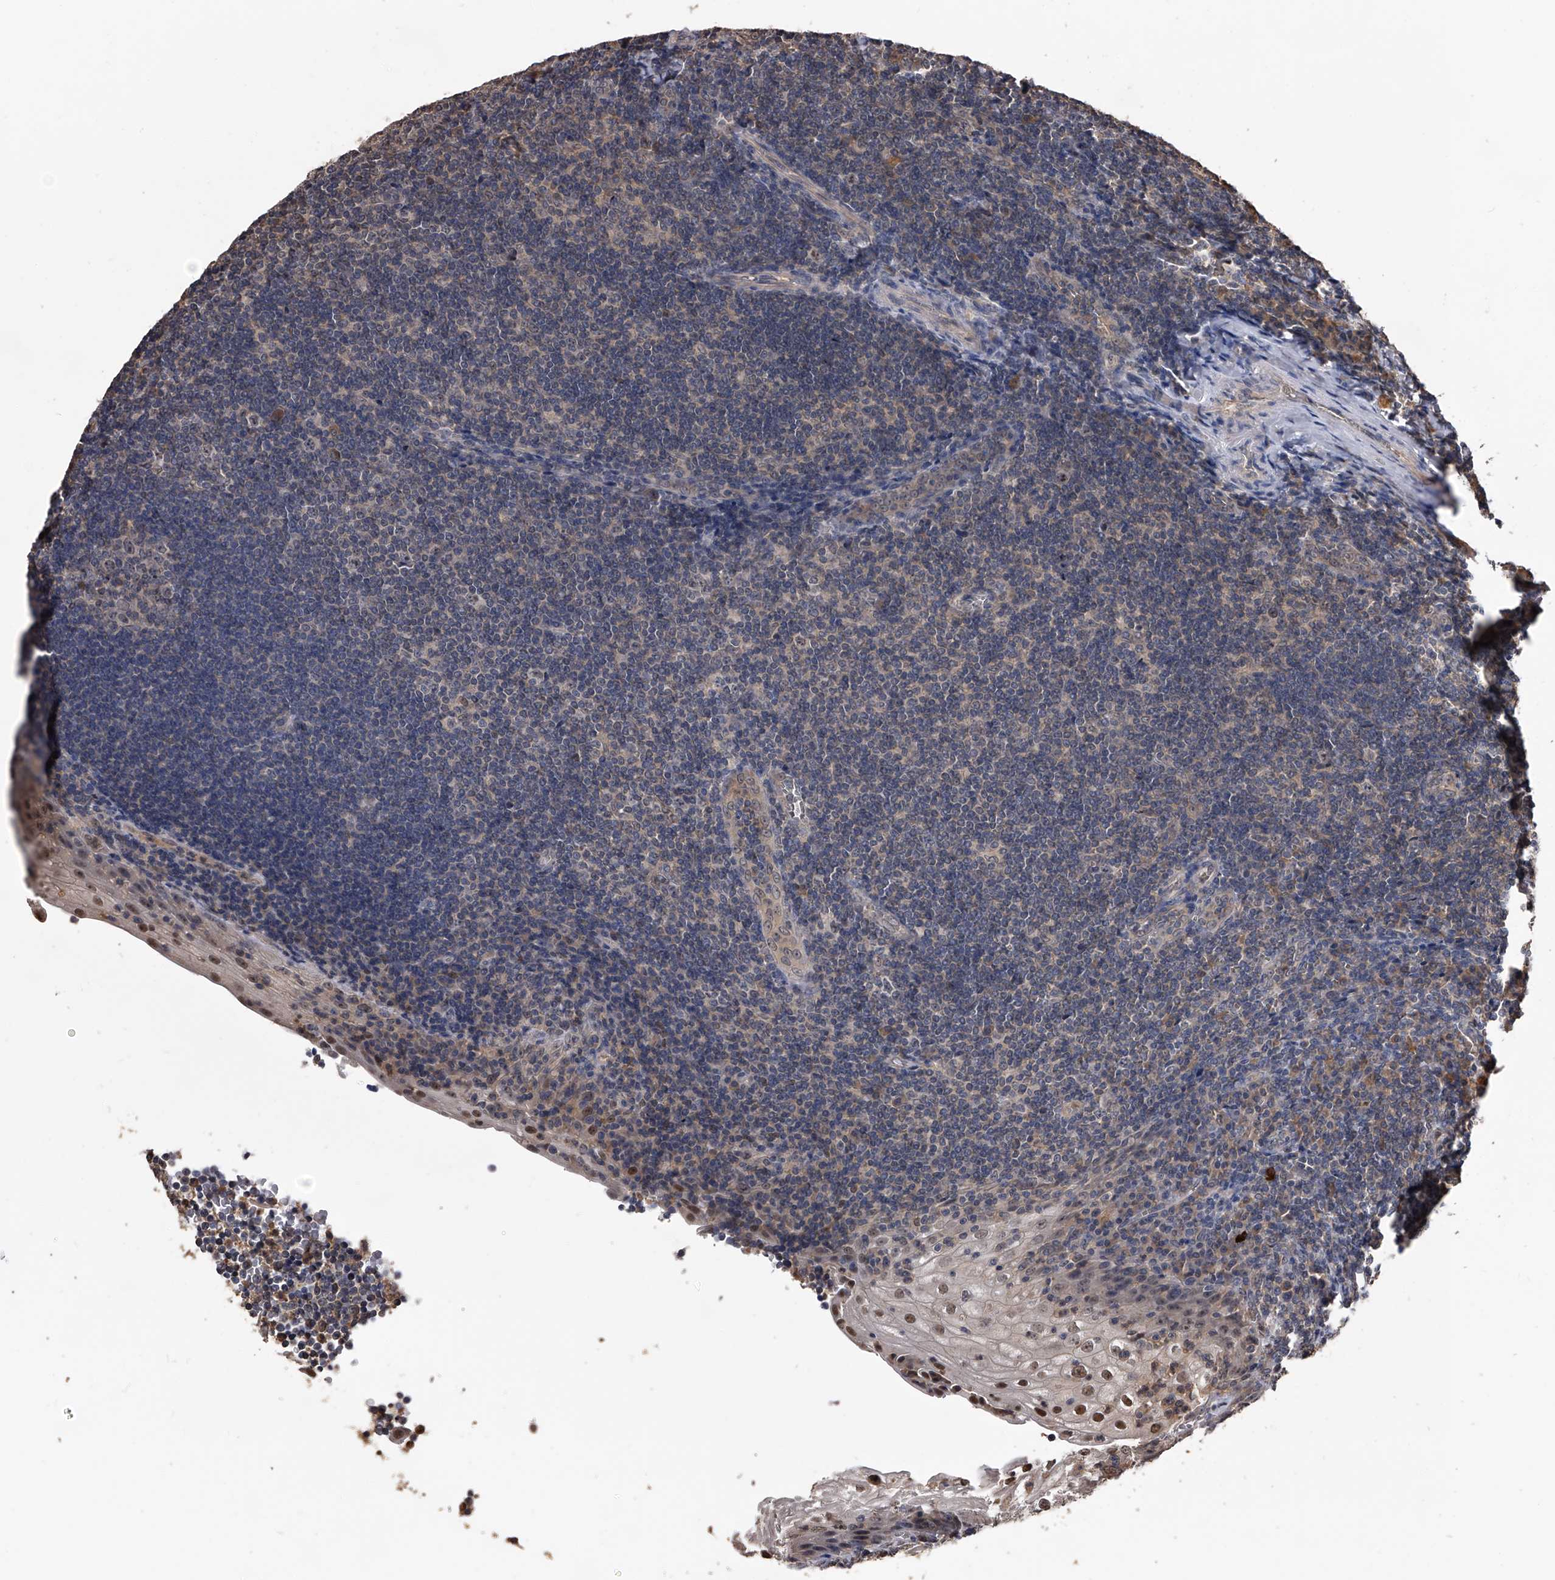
{"staining": {"intensity": "negative", "quantity": "none", "location": "none"}, "tissue": "tonsil", "cell_type": "Germinal center cells", "image_type": "normal", "snomed": [{"axis": "morphology", "description": "Normal tissue, NOS"}, {"axis": "topography", "description": "Tonsil"}], "caption": "An immunohistochemistry photomicrograph of normal tonsil is shown. There is no staining in germinal center cells of tonsil.", "gene": "EFCAB7", "patient": {"sex": "male", "age": 37}}